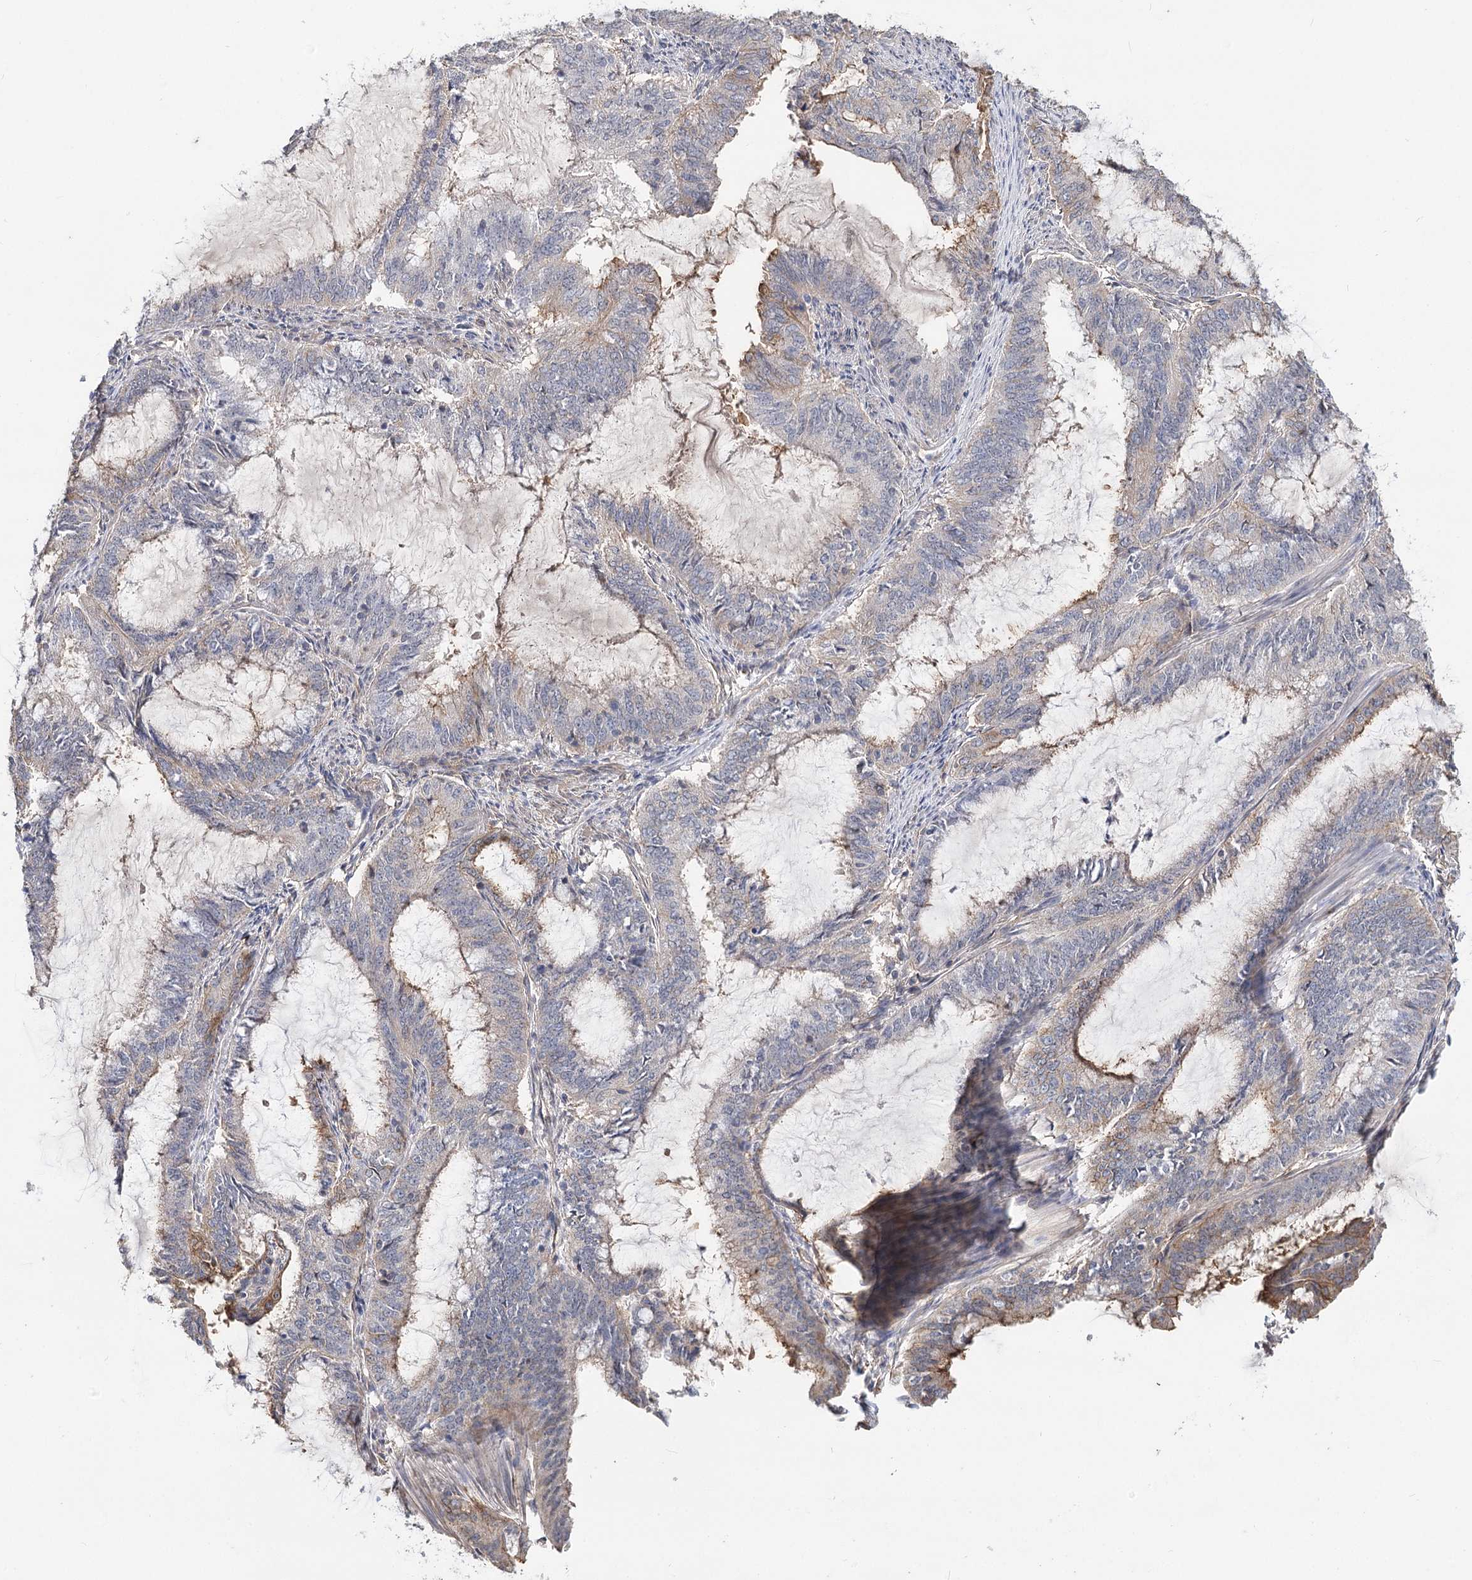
{"staining": {"intensity": "weak", "quantity": "25%-75%", "location": "cytoplasmic/membranous"}, "tissue": "endometrial cancer", "cell_type": "Tumor cells", "image_type": "cancer", "snomed": [{"axis": "morphology", "description": "Adenocarcinoma, NOS"}, {"axis": "topography", "description": "Endometrium"}], "caption": "Immunohistochemistry (DAB) staining of endometrial cancer shows weak cytoplasmic/membranous protein positivity in approximately 25%-75% of tumor cells.", "gene": "TMEM218", "patient": {"sex": "female", "age": 51}}